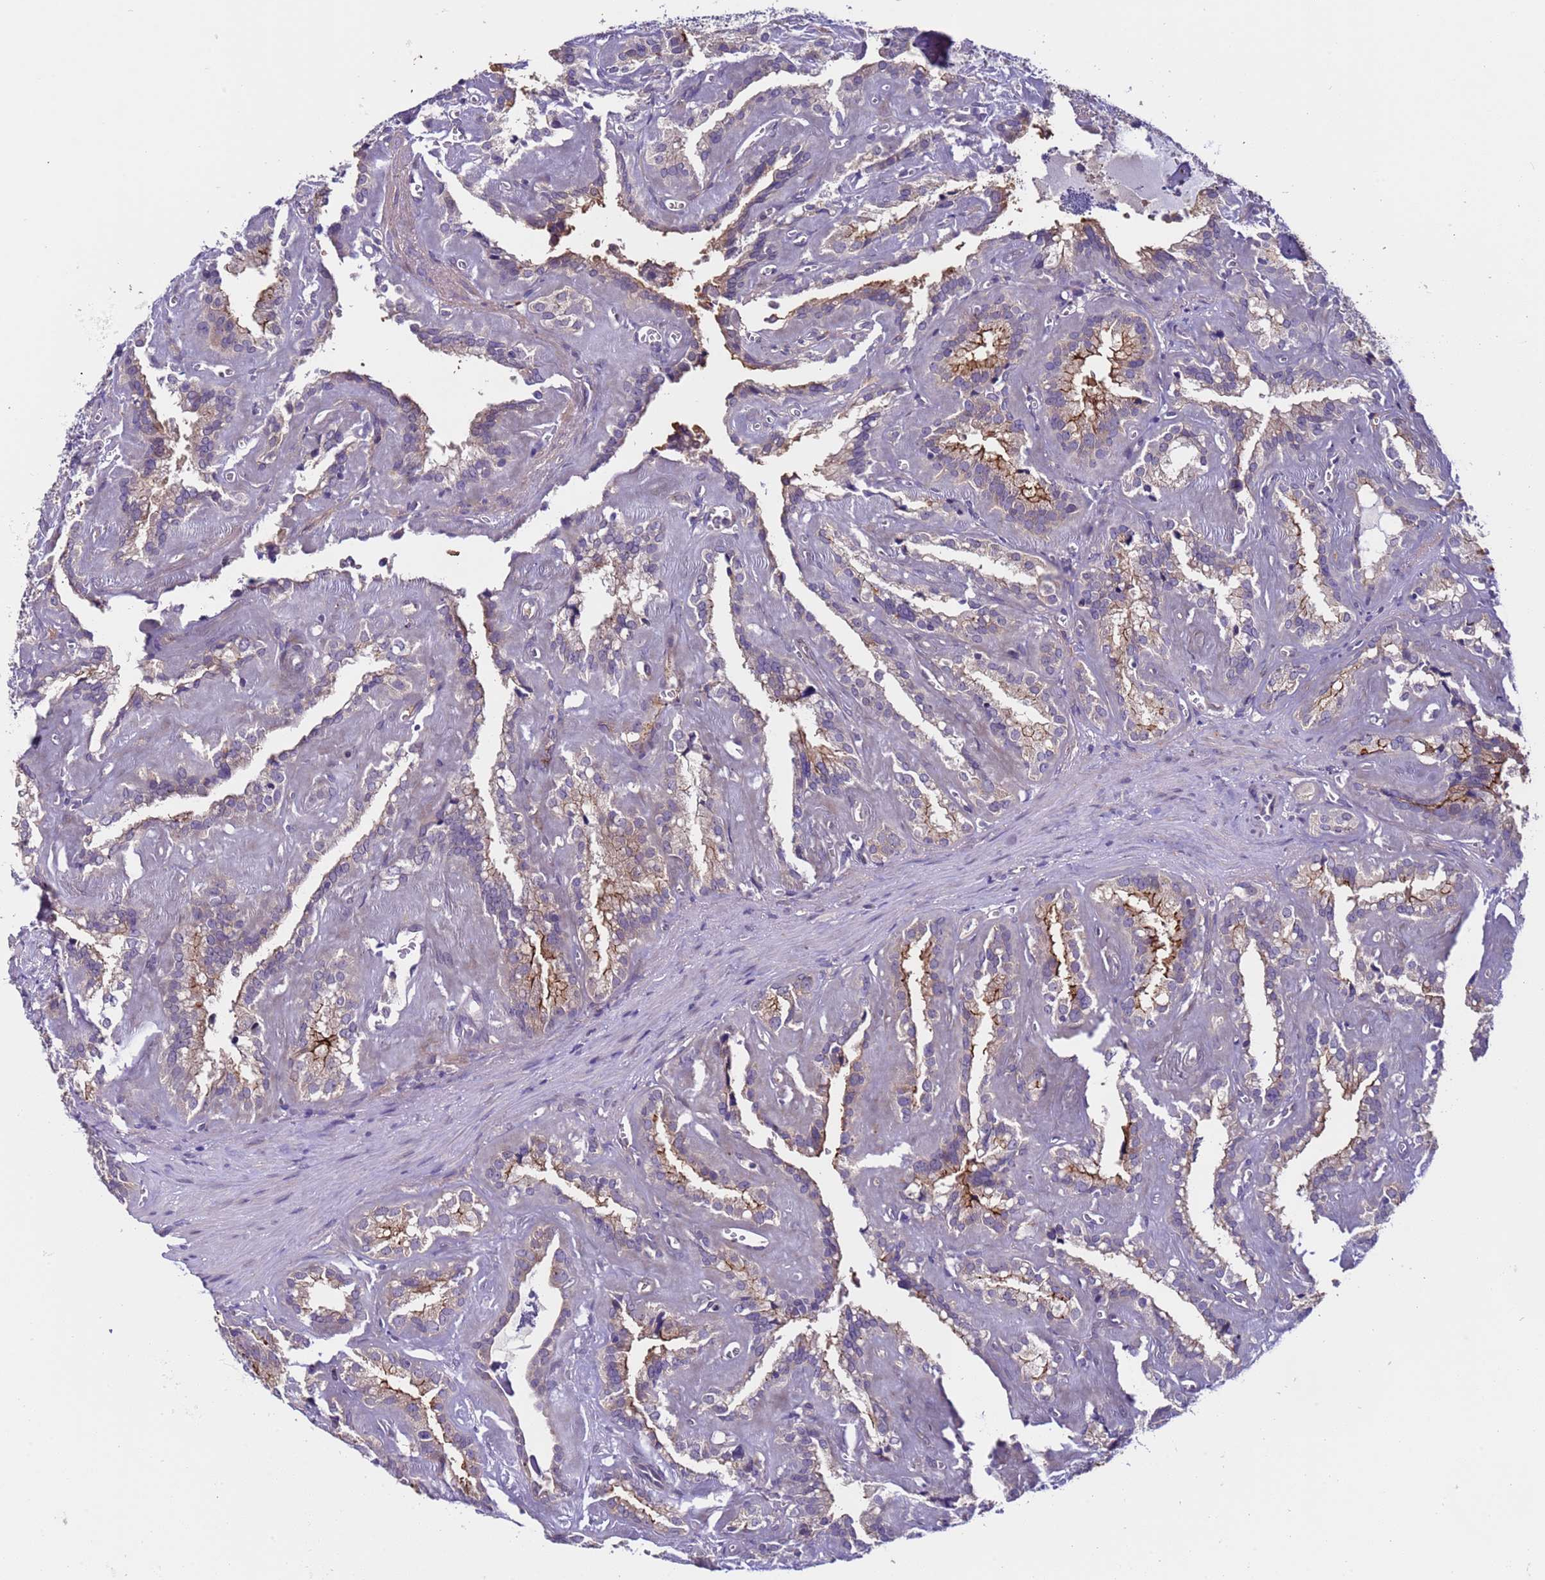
{"staining": {"intensity": "moderate", "quantity": "<25%", "location": "cytoplasmic/membranous"}, "tissue": "seminal vesicle", "cell_type": "Glandular cells", "image_type": "normal", "snomed": [{"axis": "morphology", "description": "Normal tissue, NOS"}, {"axis": "topography", "description": "Prostate"}, {"axis": "topography", "description": "Seminal veicle"}], "caption": "Brown immunohistochemical staining in normal seminal vesicle shows moderate cytoplasmic/membranous positivity in about <25% of glandular cells.", "gene": "ZNF248", "patient": {"sex": "male", "age": 59}}